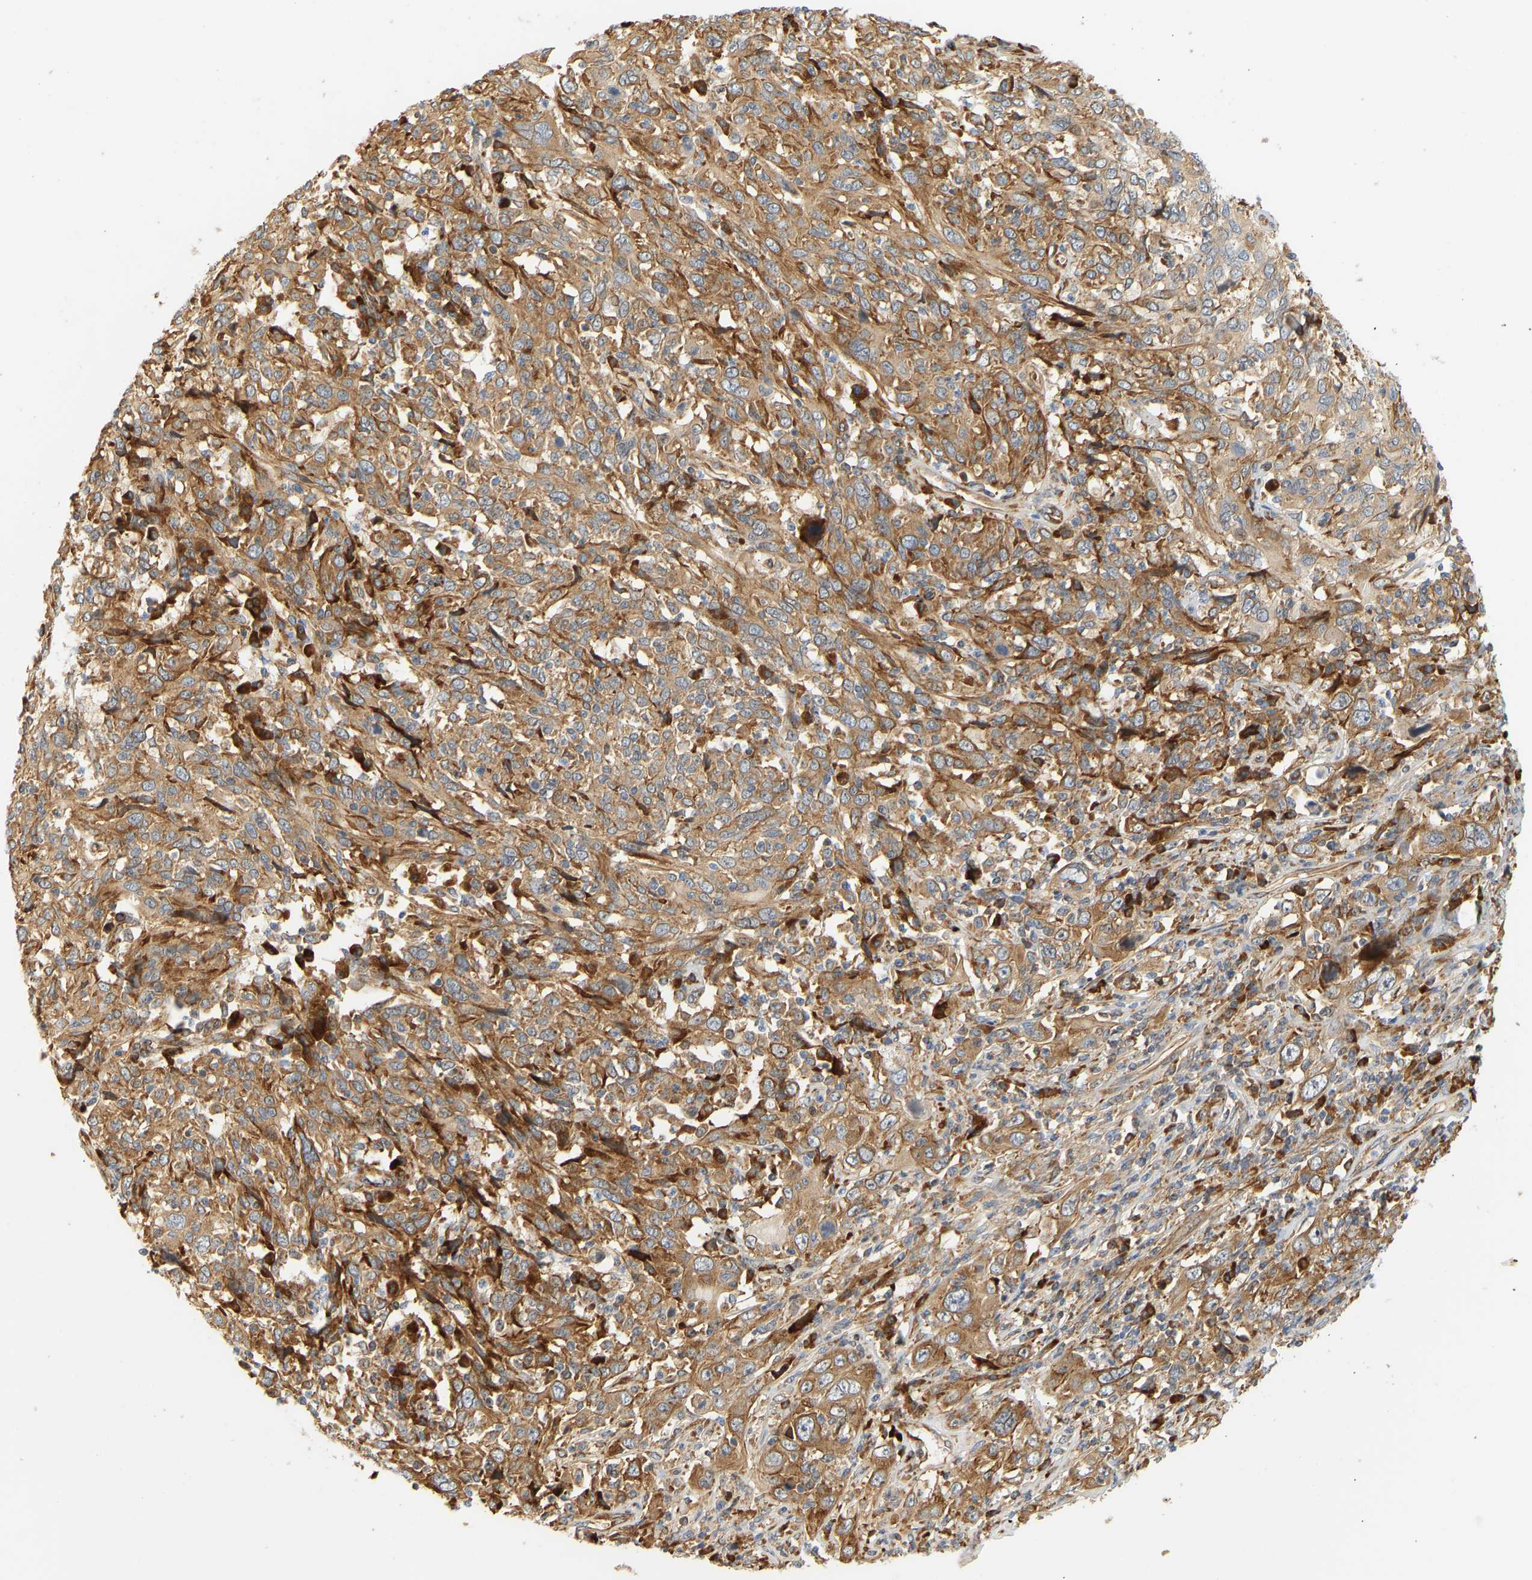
{"staining": {"intensity": "moderate", "quantity": ">75%", "location": "cytoplasmic/membranous"}, "tissue": "cervical cancer", "cell_type": "Tumor cells", "image_type": "cancer", "snomed": [{"axis": "morphology", "description": "Squamous cell carcinoma, NOS"}, {"axis": "topography", "description": "Cervix"}], "caption": "High-power microscopy captured an immunohistochemistry (IHC) photomicrograph of cervical cancer, revealing moderate cytoplasmic/membranous staining in approximately >75% of tumor cells.", "gene": "RPS14", "patient": {"sex": "female", "age": 46}}